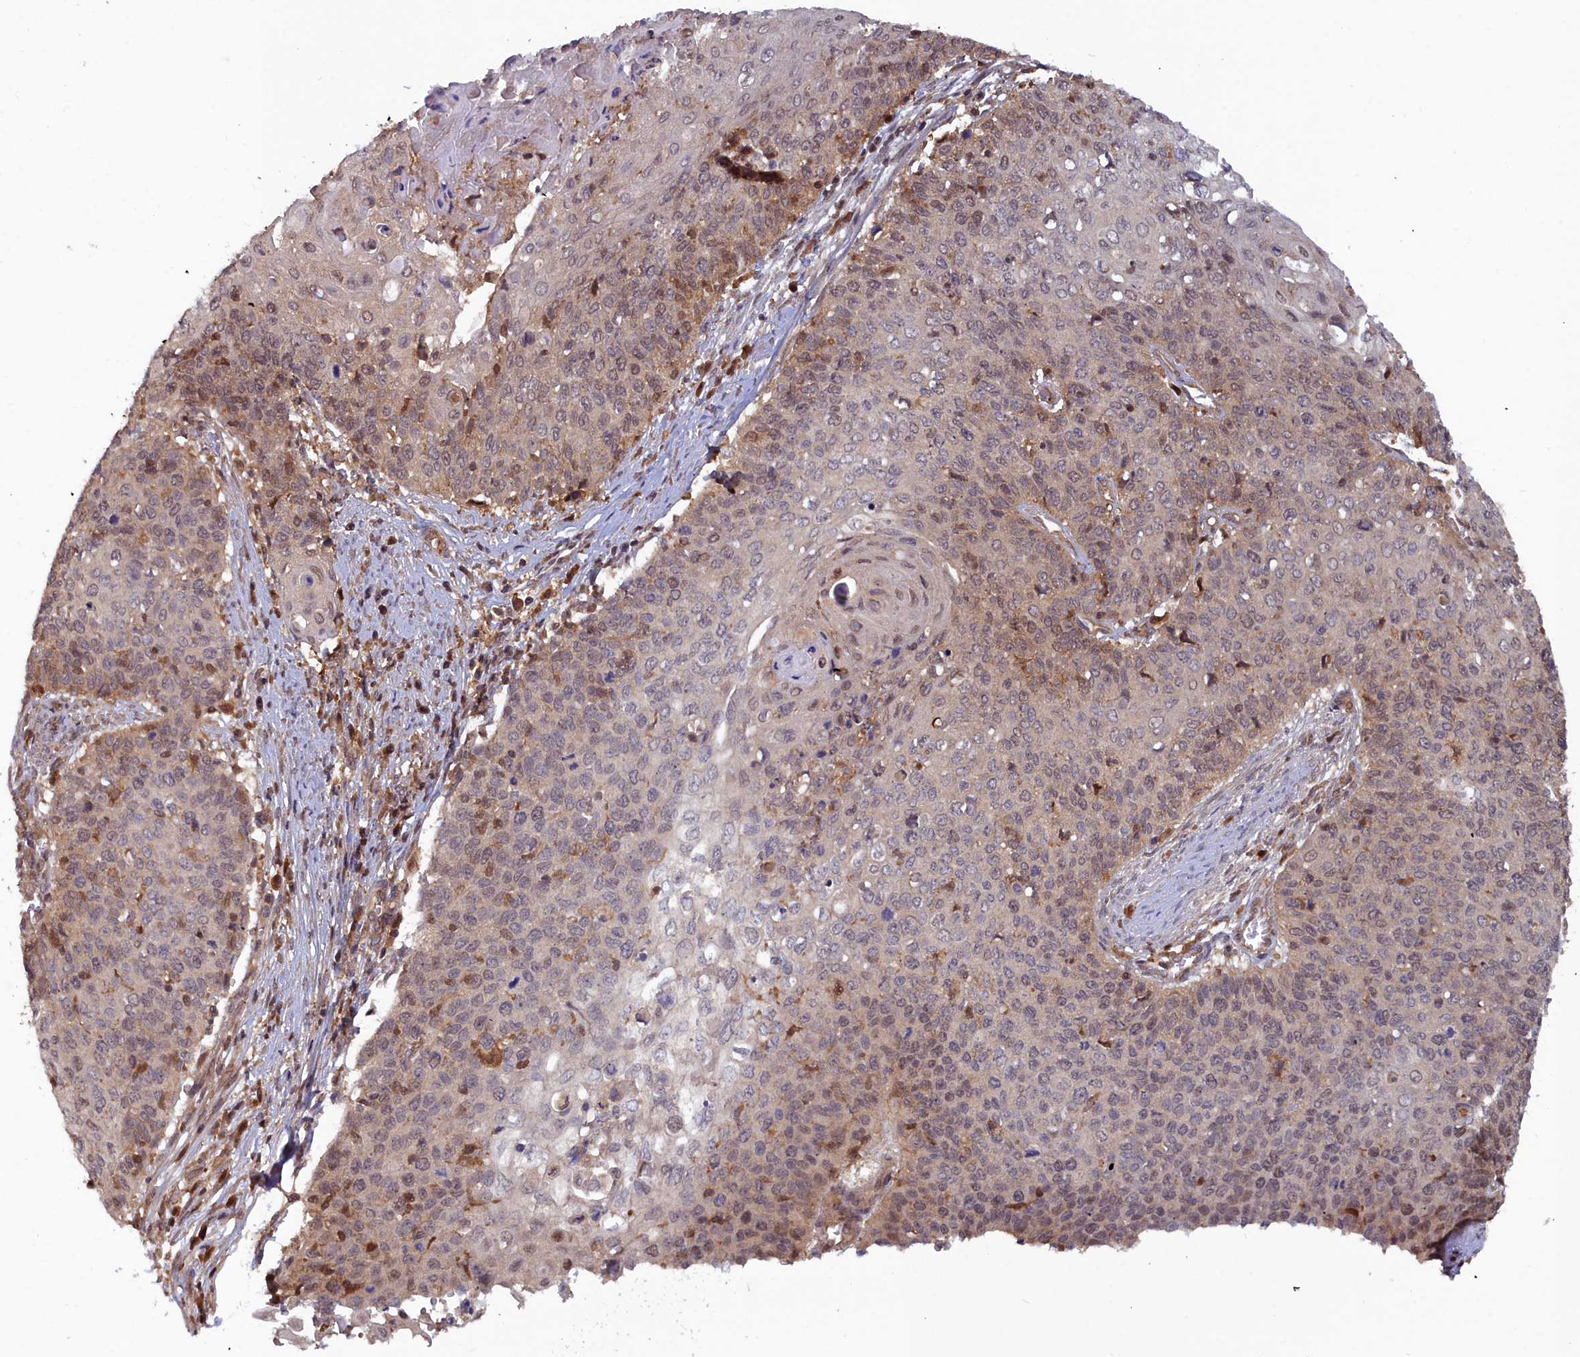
{"staining": {"intensity": "weak", "quantity": ">75%", "location": "cytoplasmic/membranous"}, "tissue": "cervical cancer", "cell_type": "Tumor cells", "image_type": "cancer", "snomed": [{"axis": "morphology", "description": "Squamous cell carcinoma, NOS"}, {"axis": "topography", "description": "Cervix"}], "caption": "A histopathology image of human cervical cancer (squamous cell carcinoma) stained for a protein exhibits weak cytoplasmic/membranous brown staining in tumor cells.", "gene": "GFRA2", "patient": {"sex": "female", "age": 39}}